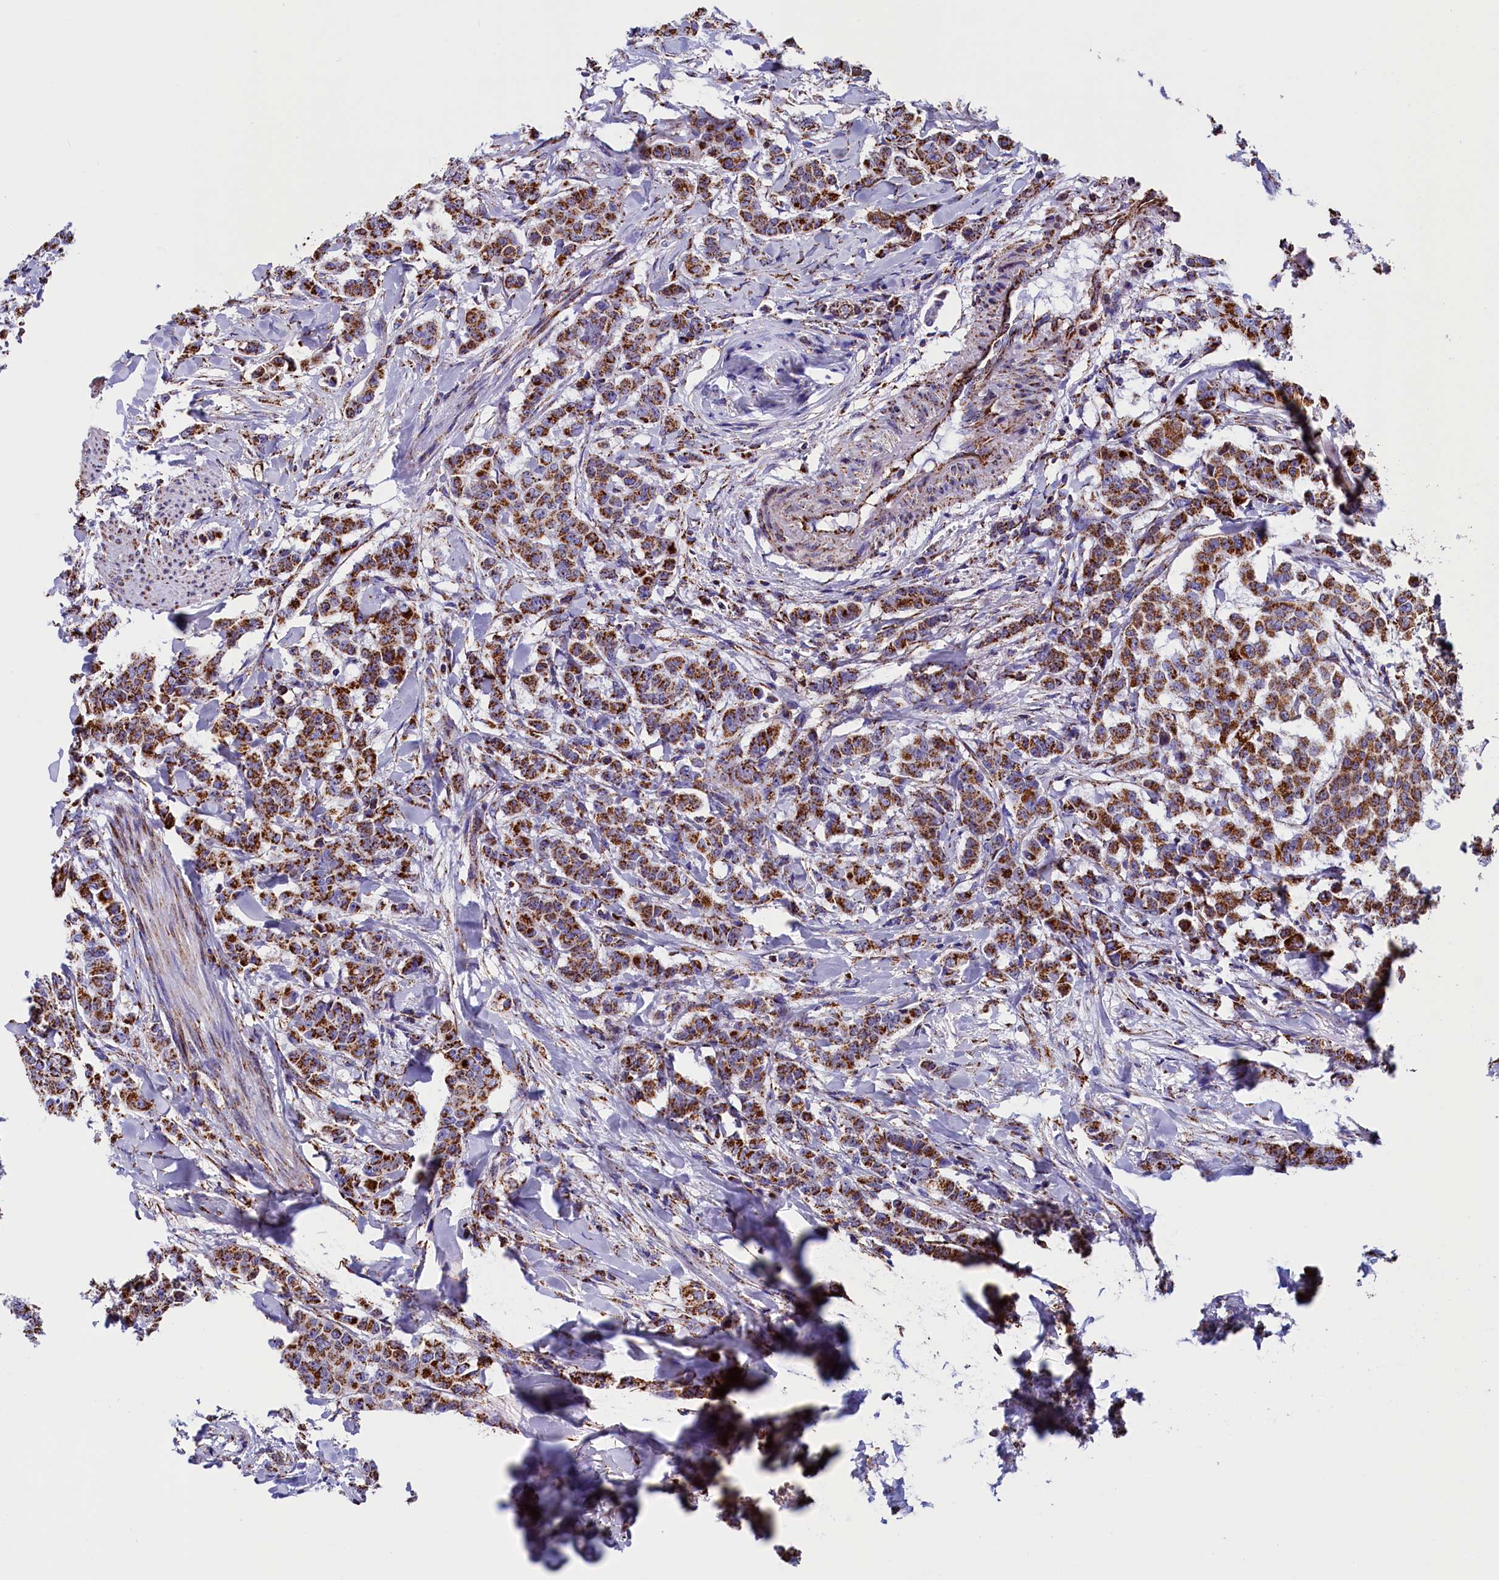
{"staining": {"intensity": "strong", "quantity": ">75%", "location": "cytoplasmic/membranous"}, "tissue": "breast cancer", "cell_type": "Tumor cells", "image_type": "cancer", "snomed": [{"axis": "morphology", "description": "Duct carcinoma"}, {"axis": "topography", "description": "Breast"}], "caption": "Protein staining reveals strong cytoplasmic/membranous positivity in approximately >75% of tumor cells in breast cancer (invasive ductal carcinoma).", "gene": "SLC39A3", "patient": {"sex": "female", "age": 40}}